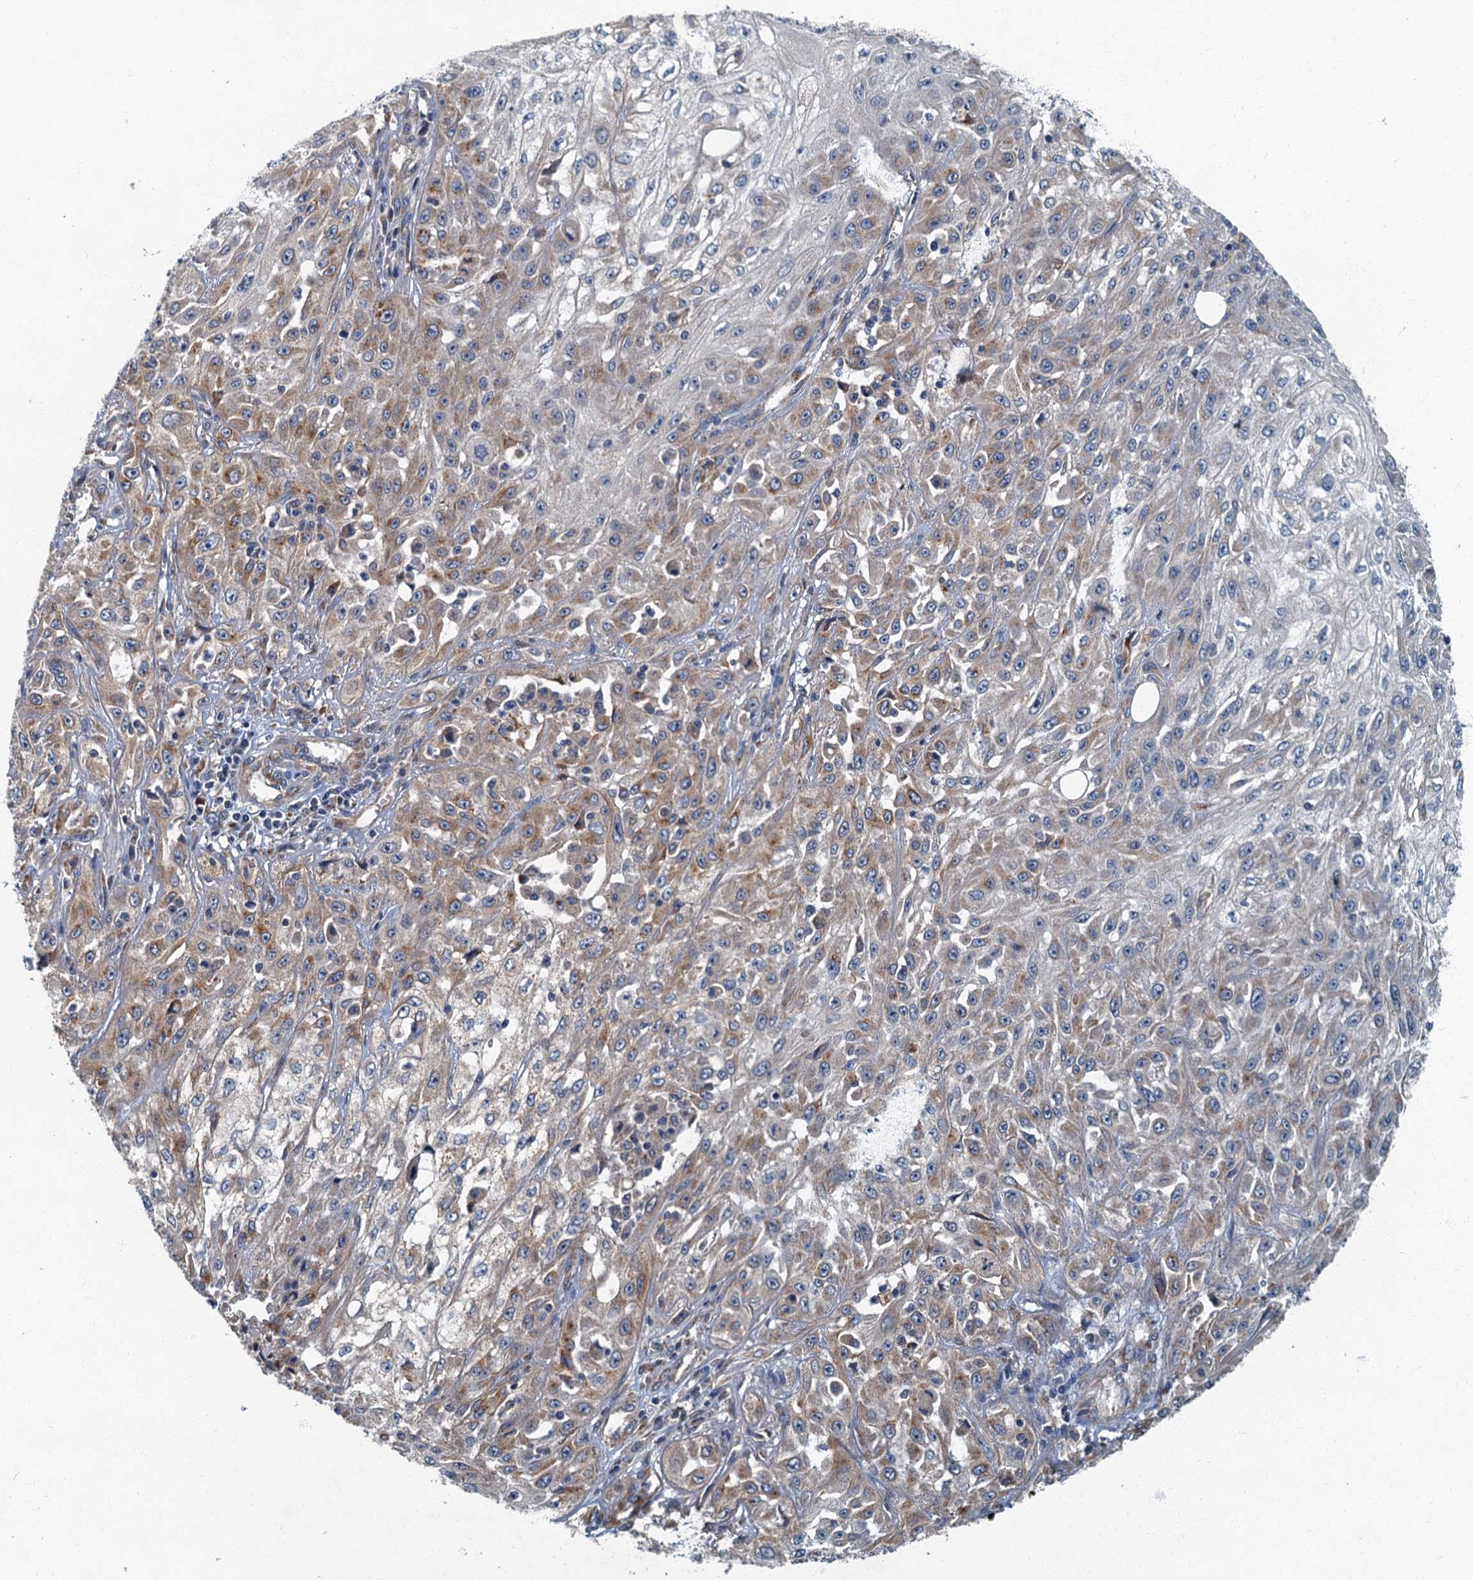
{"staining": {"intensity": "weak", "quantity": "25%-75%", "location": "cytoplasmic/membranous"}, "tissue": "skin cancer", "cell_type": "Tumor cells", "image_type": "cancer", "snomed": [{"axis": "morphology", "description": "Squamous cell carcinoma, NOS"}, {"axis": "morphology", "description": "Squamous cell carcinoma, metastatic, NOS"}, {"axis": "topography", "description": "Skin"}, {"axis": "topography", "description": "Lymph node"}], "caption": "A brown stain shows weak cytoplasmic/membranous expression of a protein in skin metastatic squamous cell carcinoma tumor cells.", "gene": "DDX49", "patient": {"sex": "male", "age": 75}}